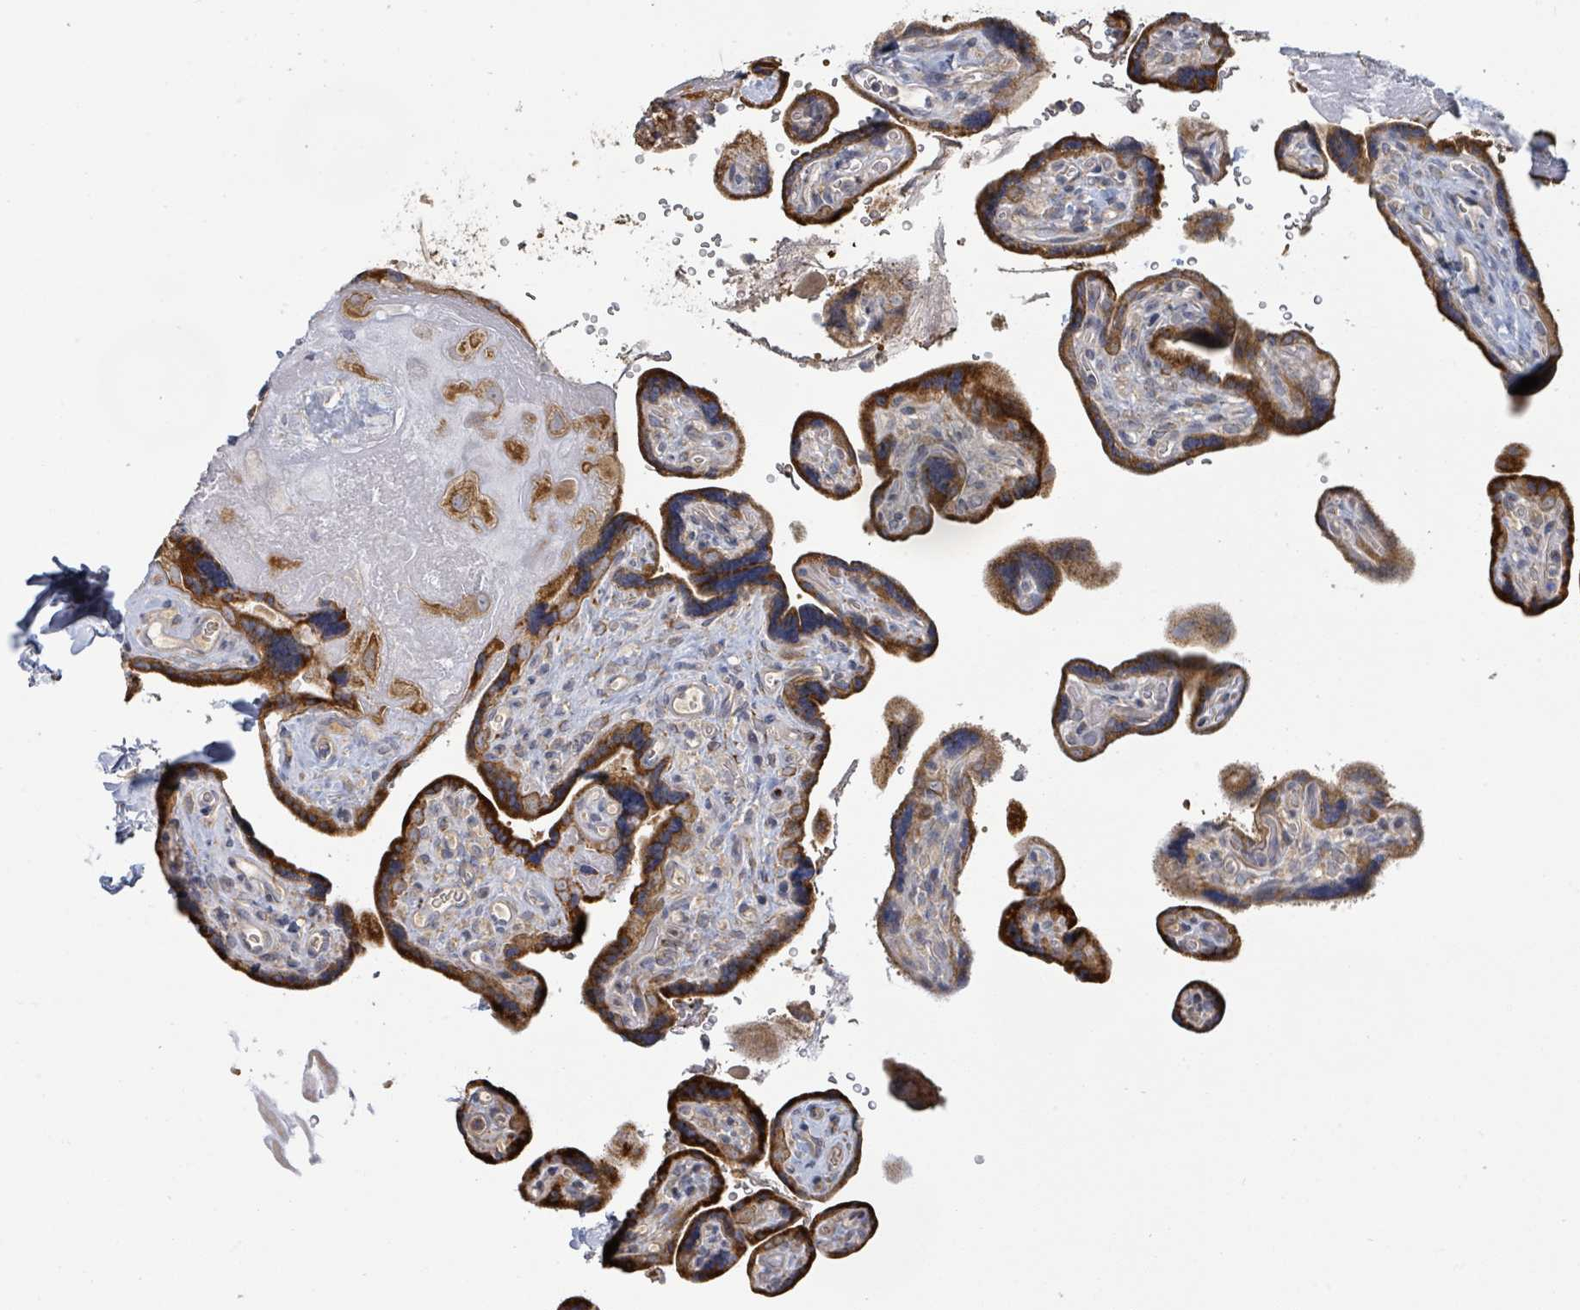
{"staining": {"intensity": "strong", "quantity": ">75%", "location": "cytoplasmic/membranous"}, "tissue": "placenta", "cell_type": "Trophoblastic cells", "image_type": "normal", "snomed": [{"axis": "morphology", "description": "Normal tissue, NOS"}, {"axis": "topography", "description": "Placenta"}], "caption": "This photomicrograph shows IHC staining of unremarkable placenta, with high strong cytoplasmic/membranous staining in approximately >75% of trophoblastic cells.", "gene": "KCNS2", "patient": {"sex": "female", "age": 39}}